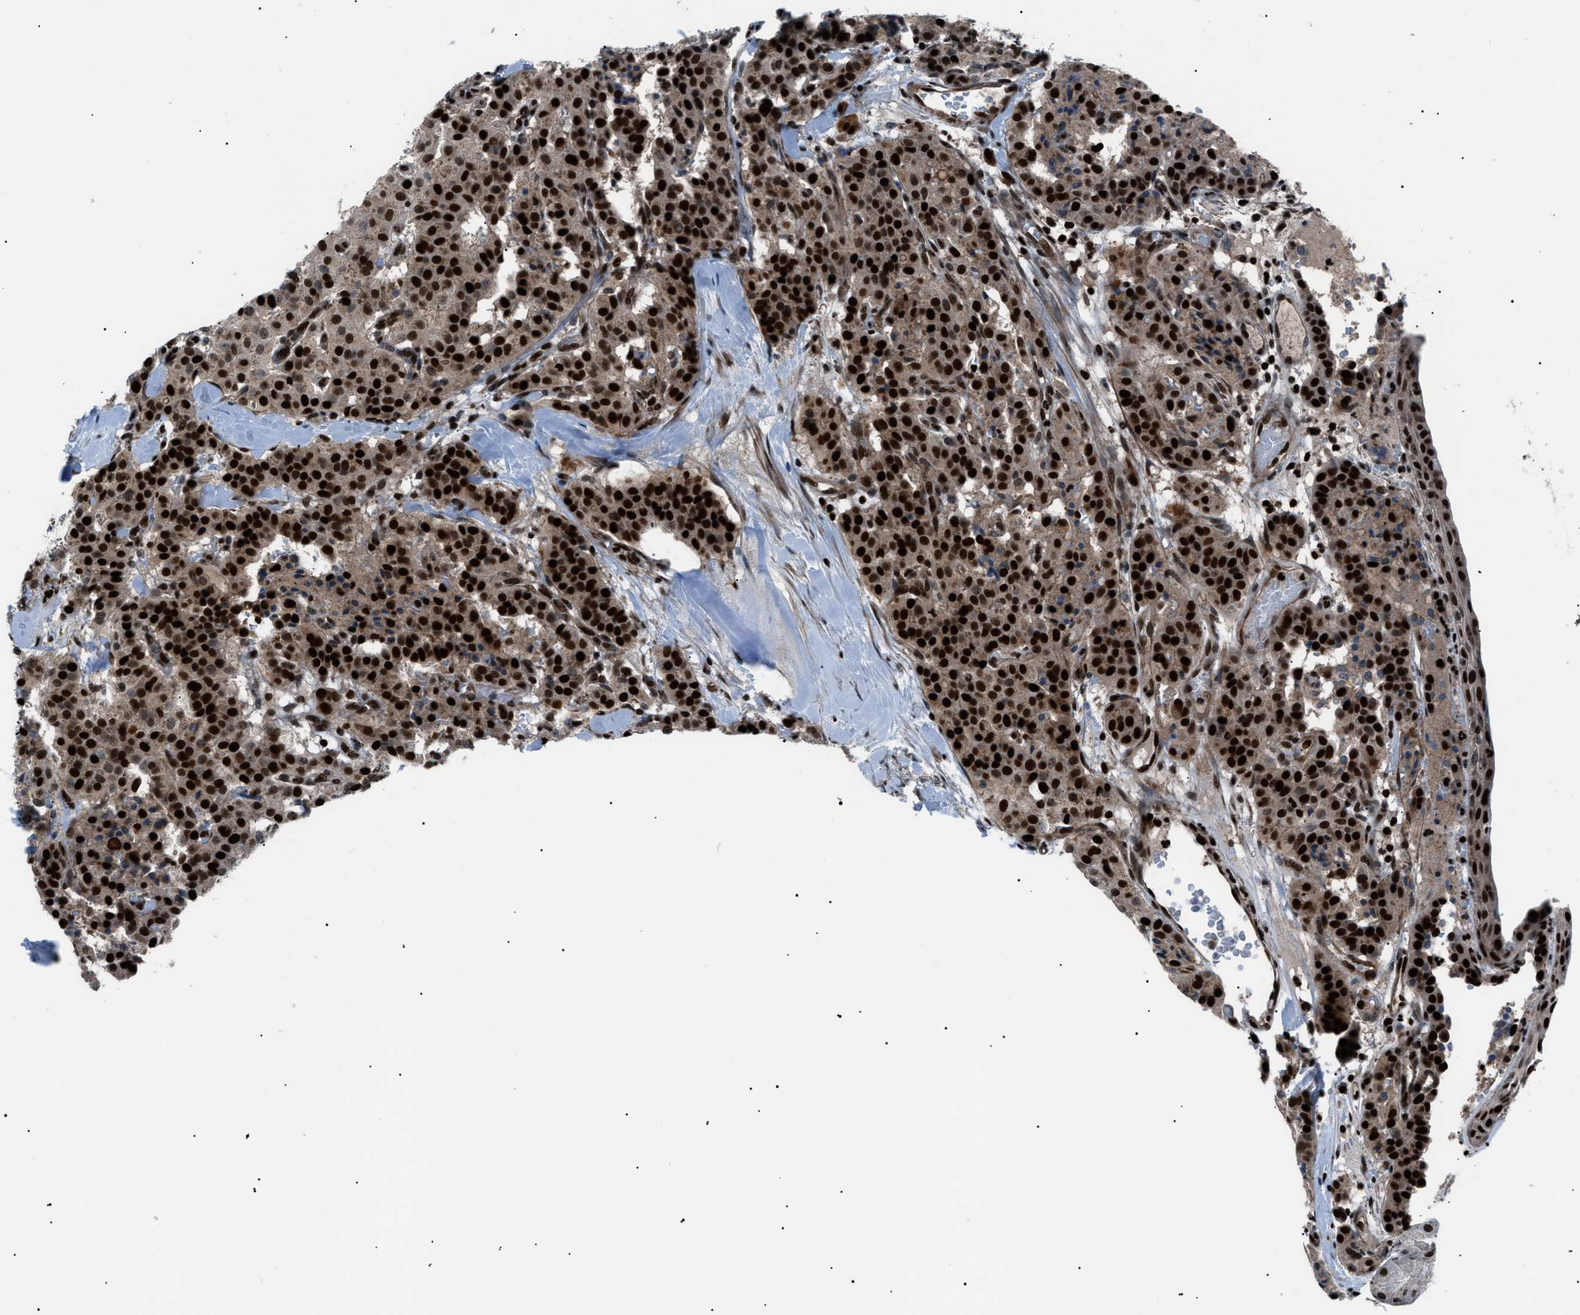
{"staining": {"intensity": "strong", "quantity": ">75%", "location": "cytoplasmic/membranous,nuclear"}, "tissue": "carcinoid", "cell_type": "Tumor cells", "image_type": "cancer", "snomed": [{"axis": "morphology", "description": "Carcinoid, malignant, NOS"}, {"axis": "topography", "description": "Lung"}], "caption": "IHC of carcinoid reveals high levels of strong cytoplasmic/membranous and nuclear staining in about >75% of tumor cells. Immunohistochemistry stains the protein of interest in brown and the nuclei are stained blue.", "gene": "PRKX", "patient": {"sex": "male", "age": 30}}